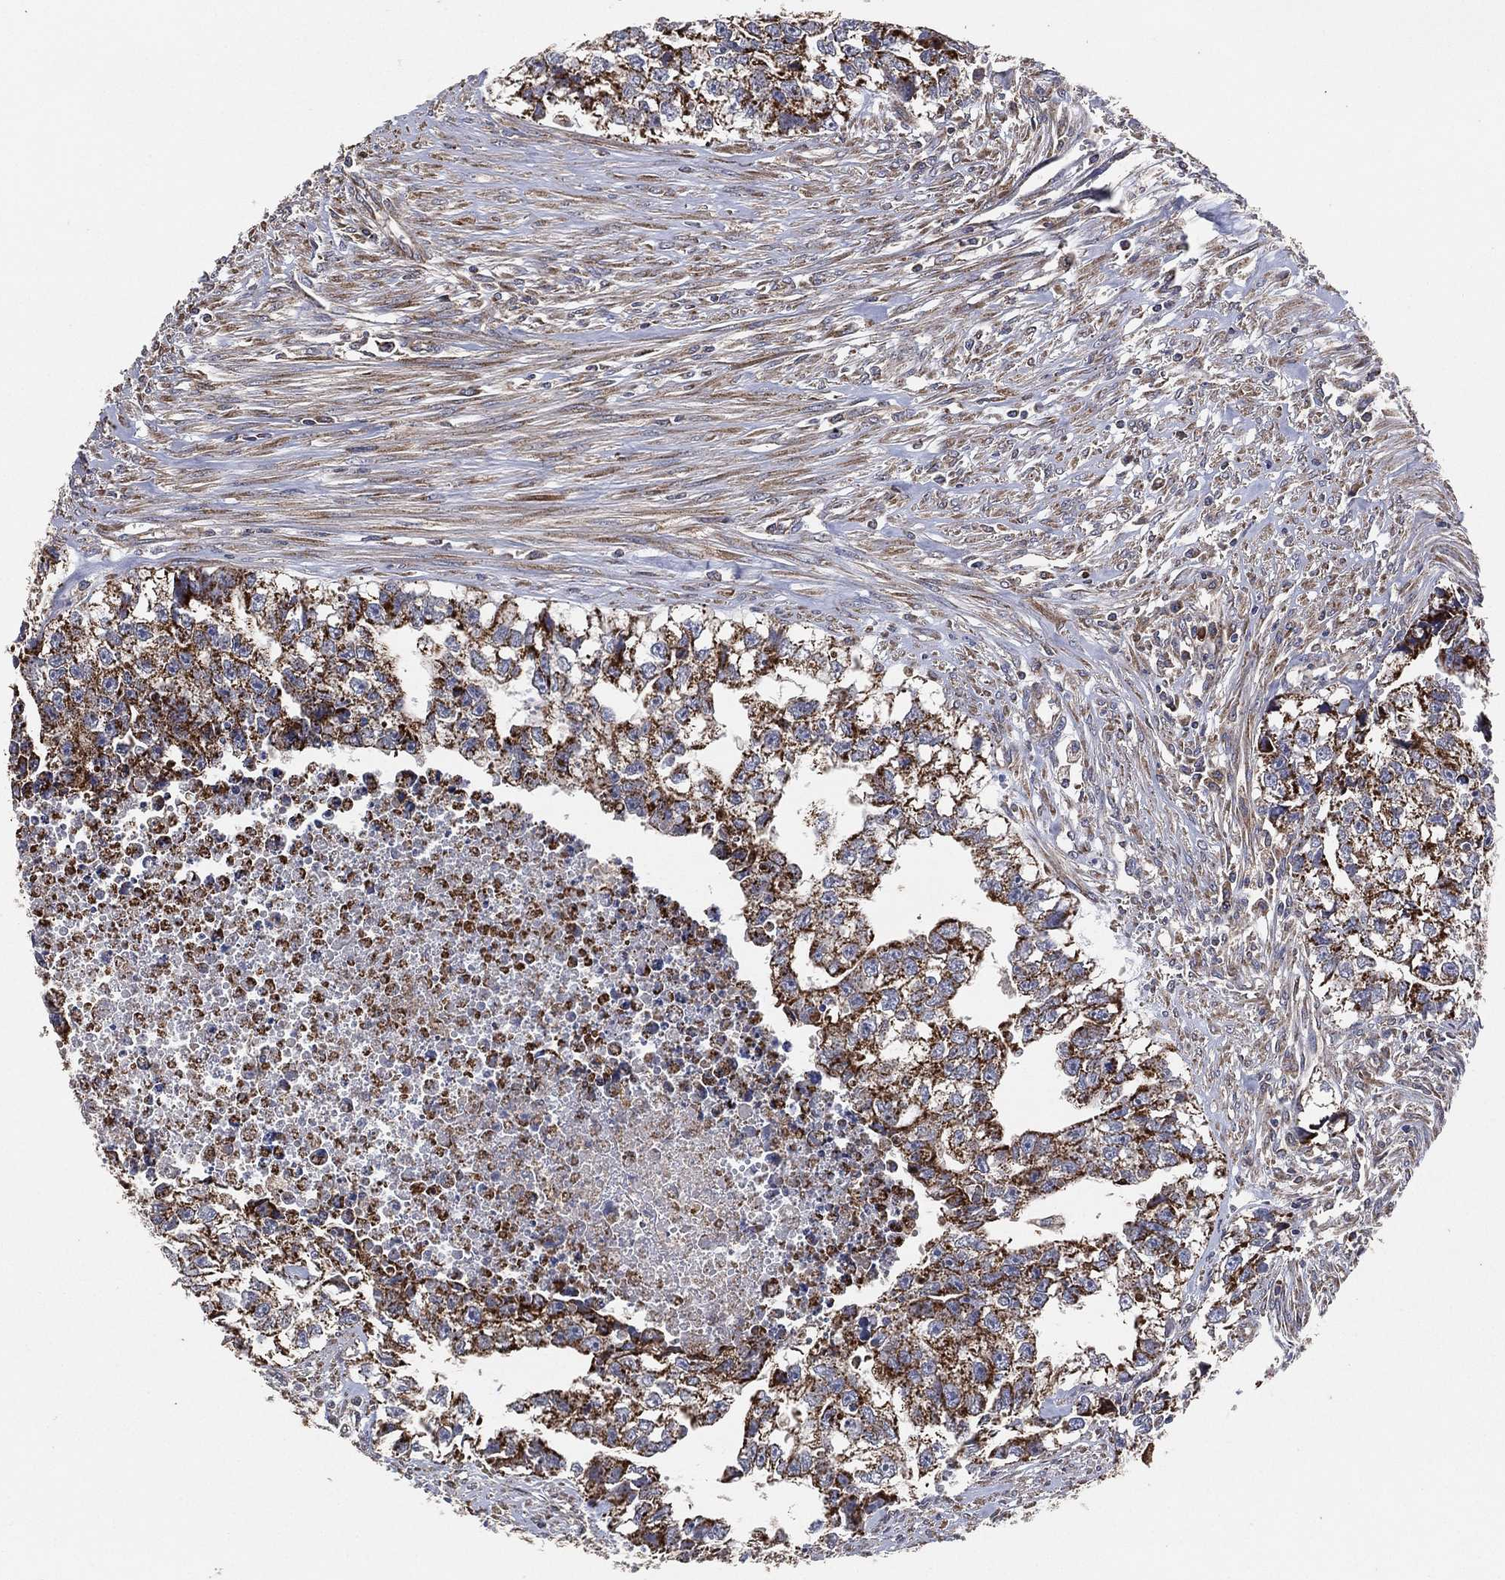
{"staining": {"intensity": "strong", "quantity": "<25%", "location": "cytoplasmic/membranous"}, "tissue": "testis cancer", "cell_type": "Tumor cells", "image_type": "cancer", "snomed": [{"axis": "morphology", "description": "Carcinoma, Embryonal, NOS"}, {"axis": "morphology", "description": "Teratoma, malignant, NOS"}, {"axis": "topography", "description": "Testis"}], "caption": "Human testis teratoma (malignant) stained with a protein marker demonstrates strong staining in tumor cells.", "gene": "LIMD1", "patient": {"sex": "male", "age": 44}}